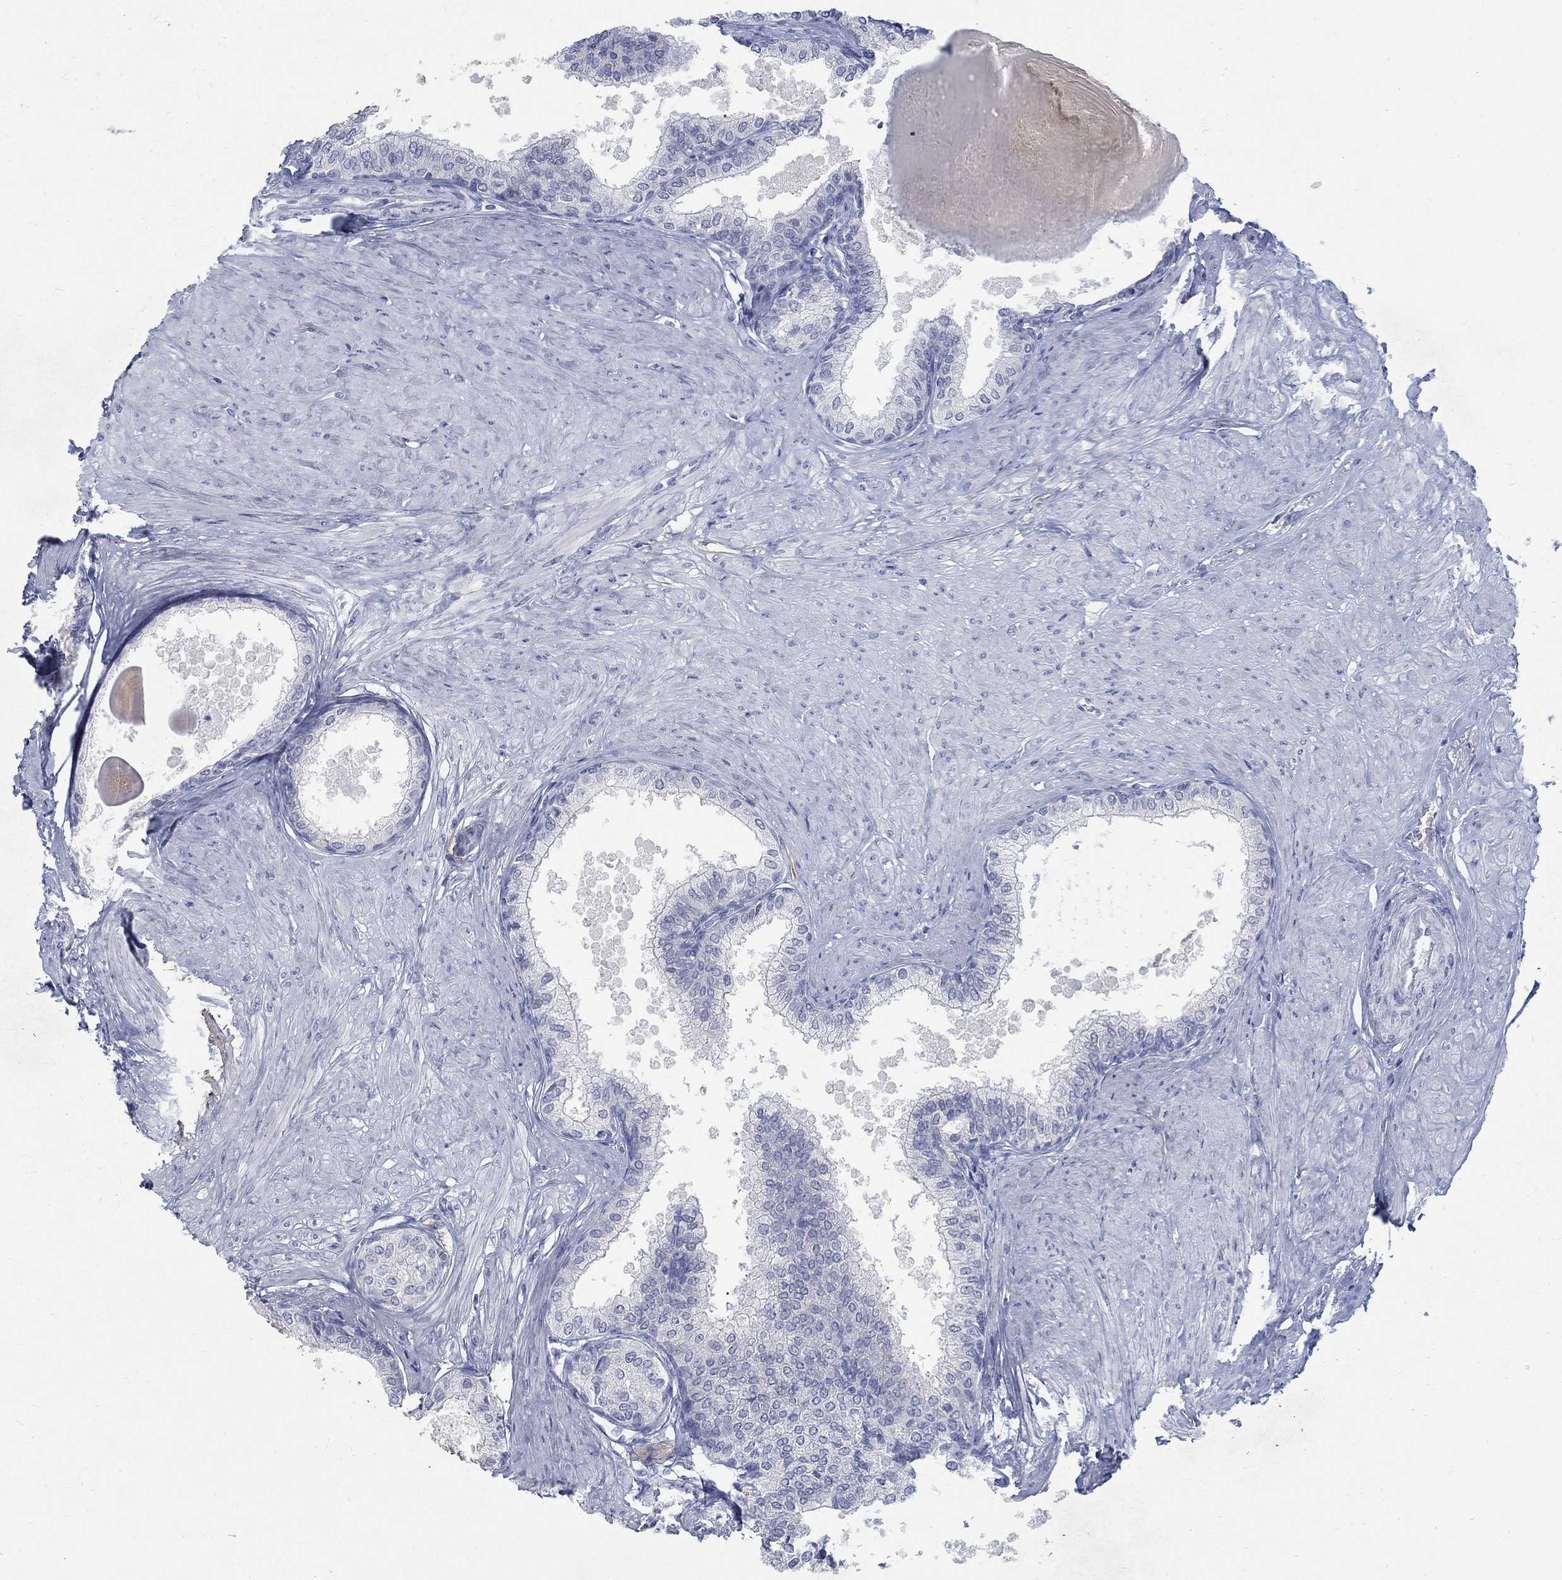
{"staining": {"intensity": "negative", "quantity": "none", "location": "none"}, "tissue": "prostate", "cell_type": "Glandular cells", "image_type": "normal", "snomed": [{"axis": "morphology", "description": "Normal tissue, NOS"}, {"axis": "topography", "description": "Prostate"}], "caption": "Glandular cells show no significant expression in normal prostate. (DAB (3,3'-diaminobenzidine) immunohistochemistry (IHC) with hematoxylin counter stain).", "gene": "RFTN2", "patient": {"sex": "male", "age": 63}}